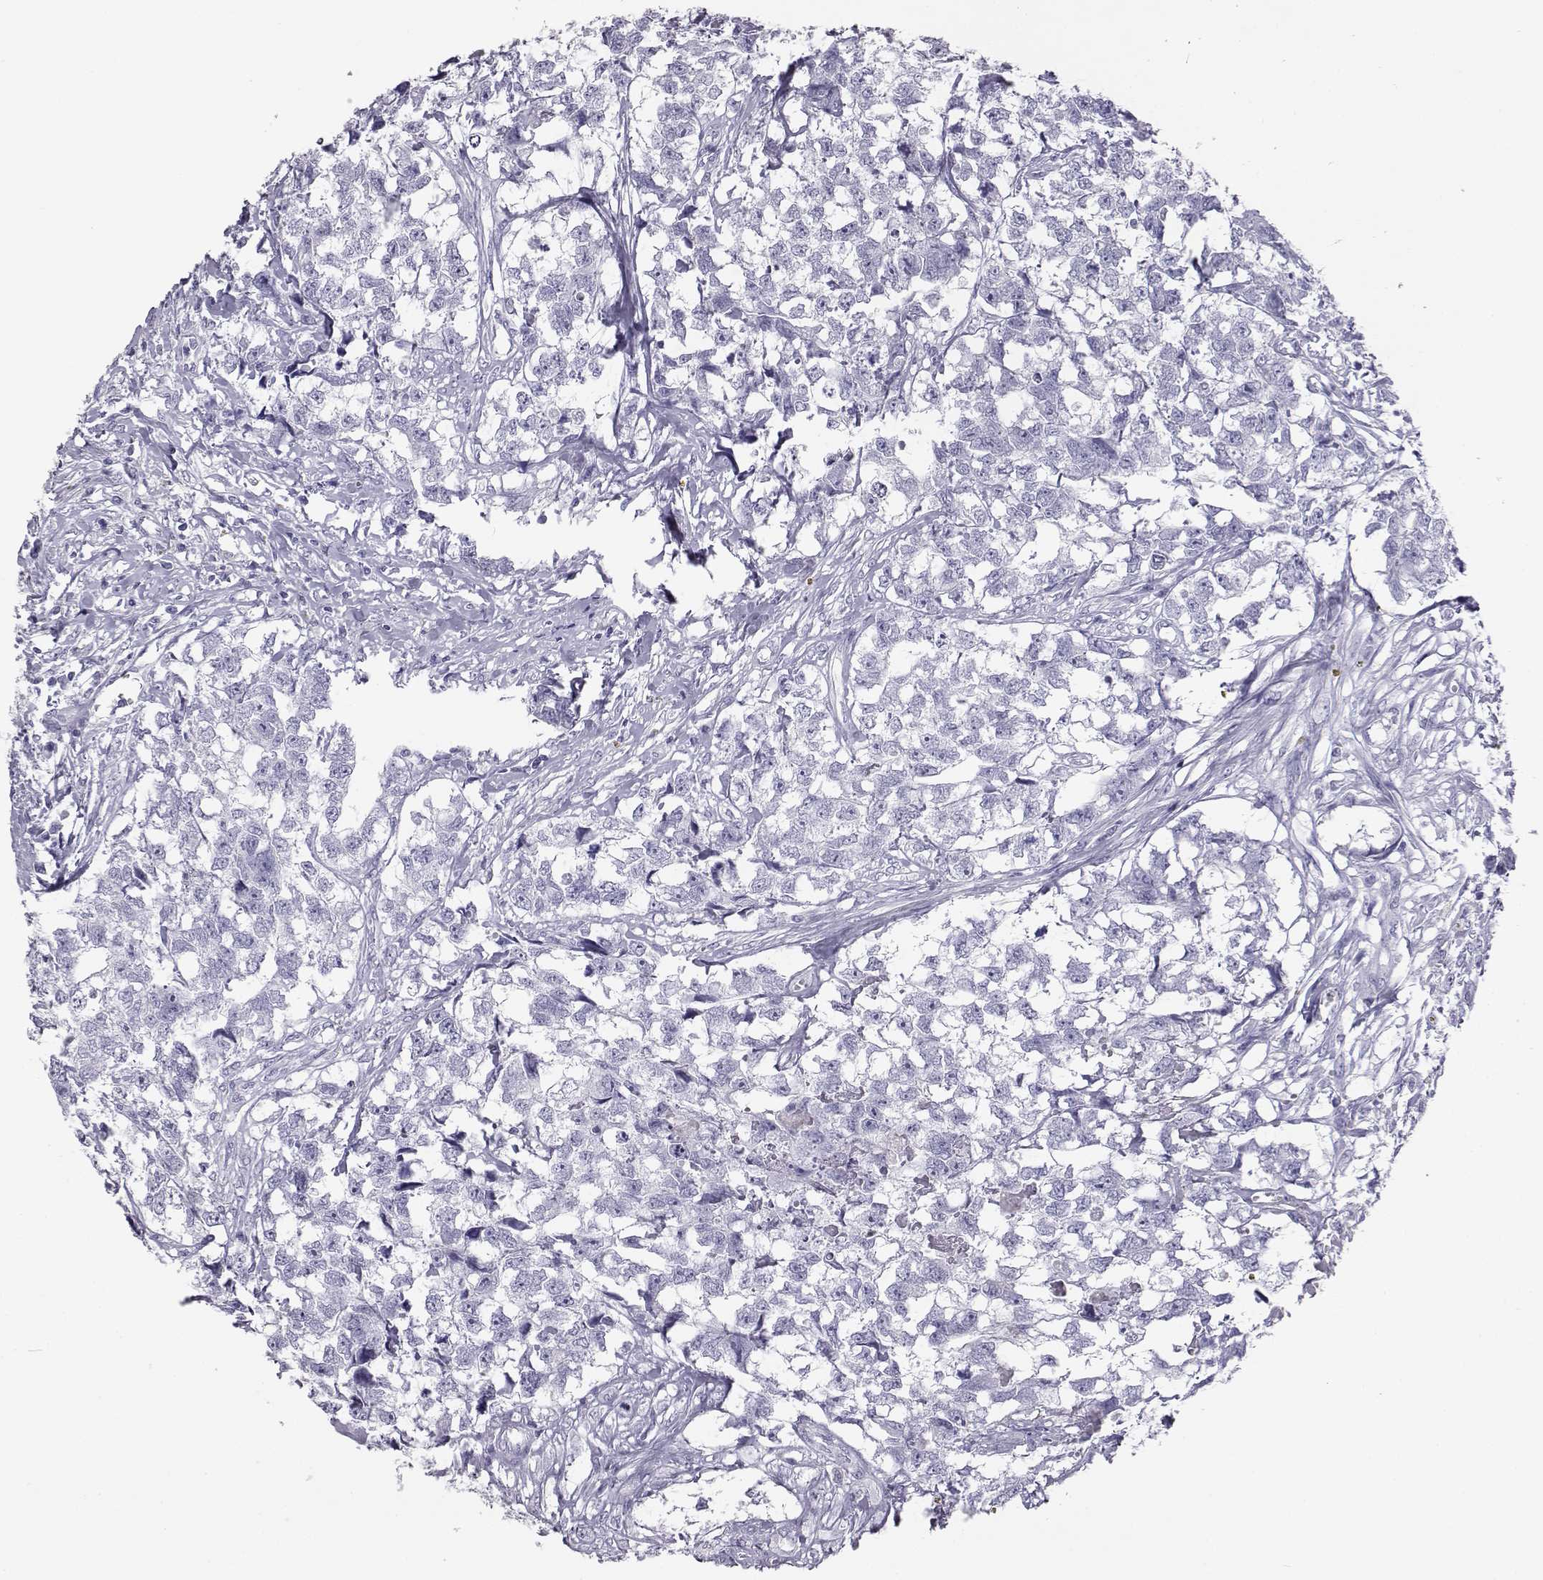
{"staining": {"intensity": "negative", "quantity": "none", "location": "none"}, "tissue": "testis cancer", "cell_type": "Tumor cells", "image_type": "cancer", "snomed": [{"axis": "morphology", "description": "Carcinoma, Embryonal, NOS"}, {"axis": "morphology", "description": "Teratoma, malignant, NOS"}, {"axis": "topography", "description": "Testis"}], "caption": "Photomicrograph shows no protein expression in tumor cells of testis embryonal carcinoma tissue.", "gene": "ITLN2", "patient": {"sex": "male", "age": 44}}